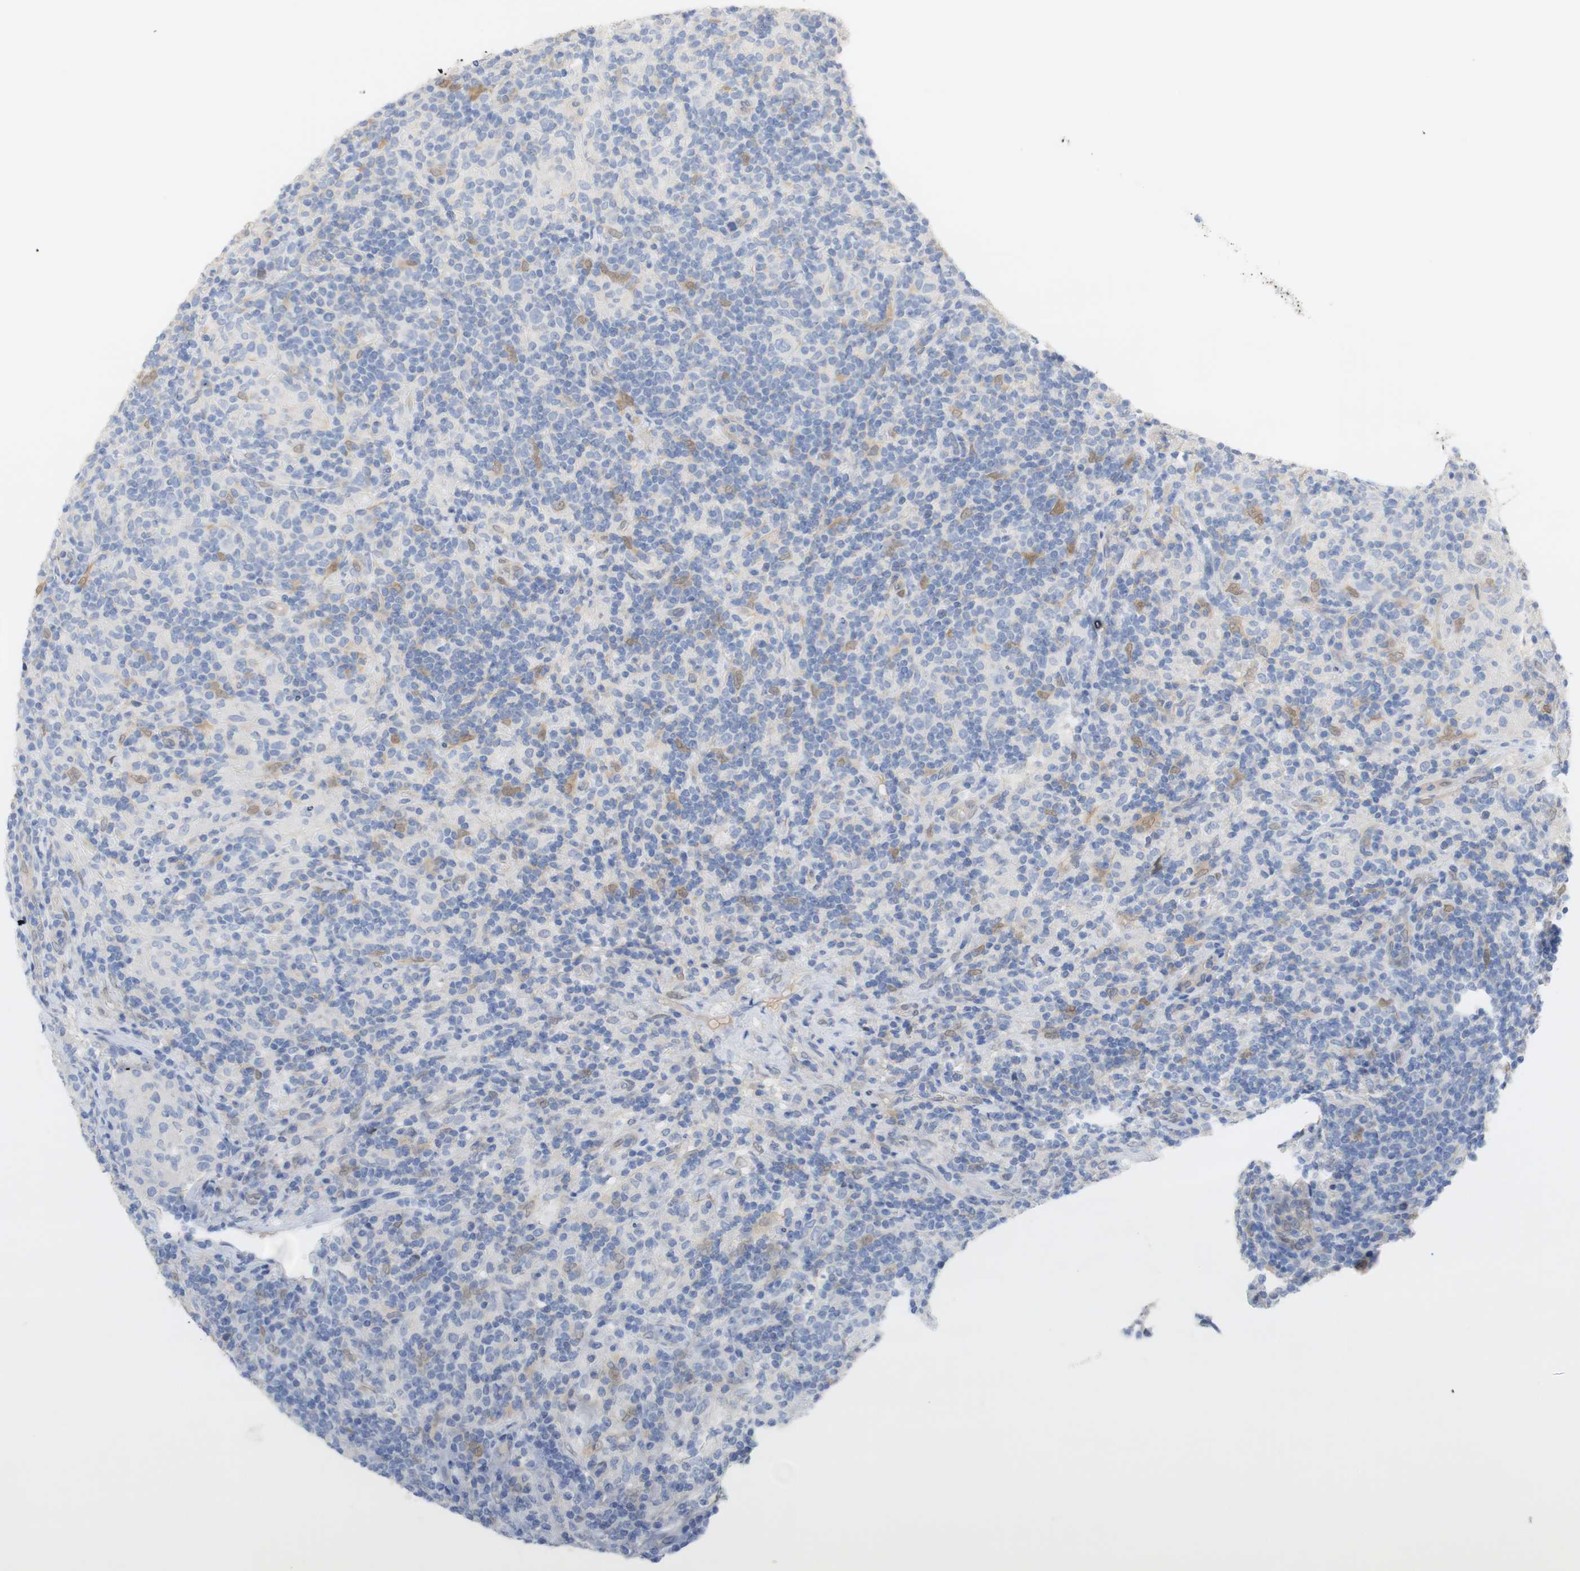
{"staining": {"intensity": "negative", "quantity": "none", "location": "none"}, "tissue": "lymphoma", "cell_type": "Tumor cells", "image_type": "cancer", "snomed": [{"axis": "morphology", "description": "Hodgkin's disease, NOS"}, {"axis": "topography", "description": "Lymph node"}], "caption": "Immunohistochemical staining of human lymphoma exhibits no significant positivity in tumor cells. Brightfield microscopy of IHC stained with DAB (brown) and hematoxylin (blue), captured at high magnification.", "gene": "SELENBP1", "patient": {"sex": "male", "age": 70}}